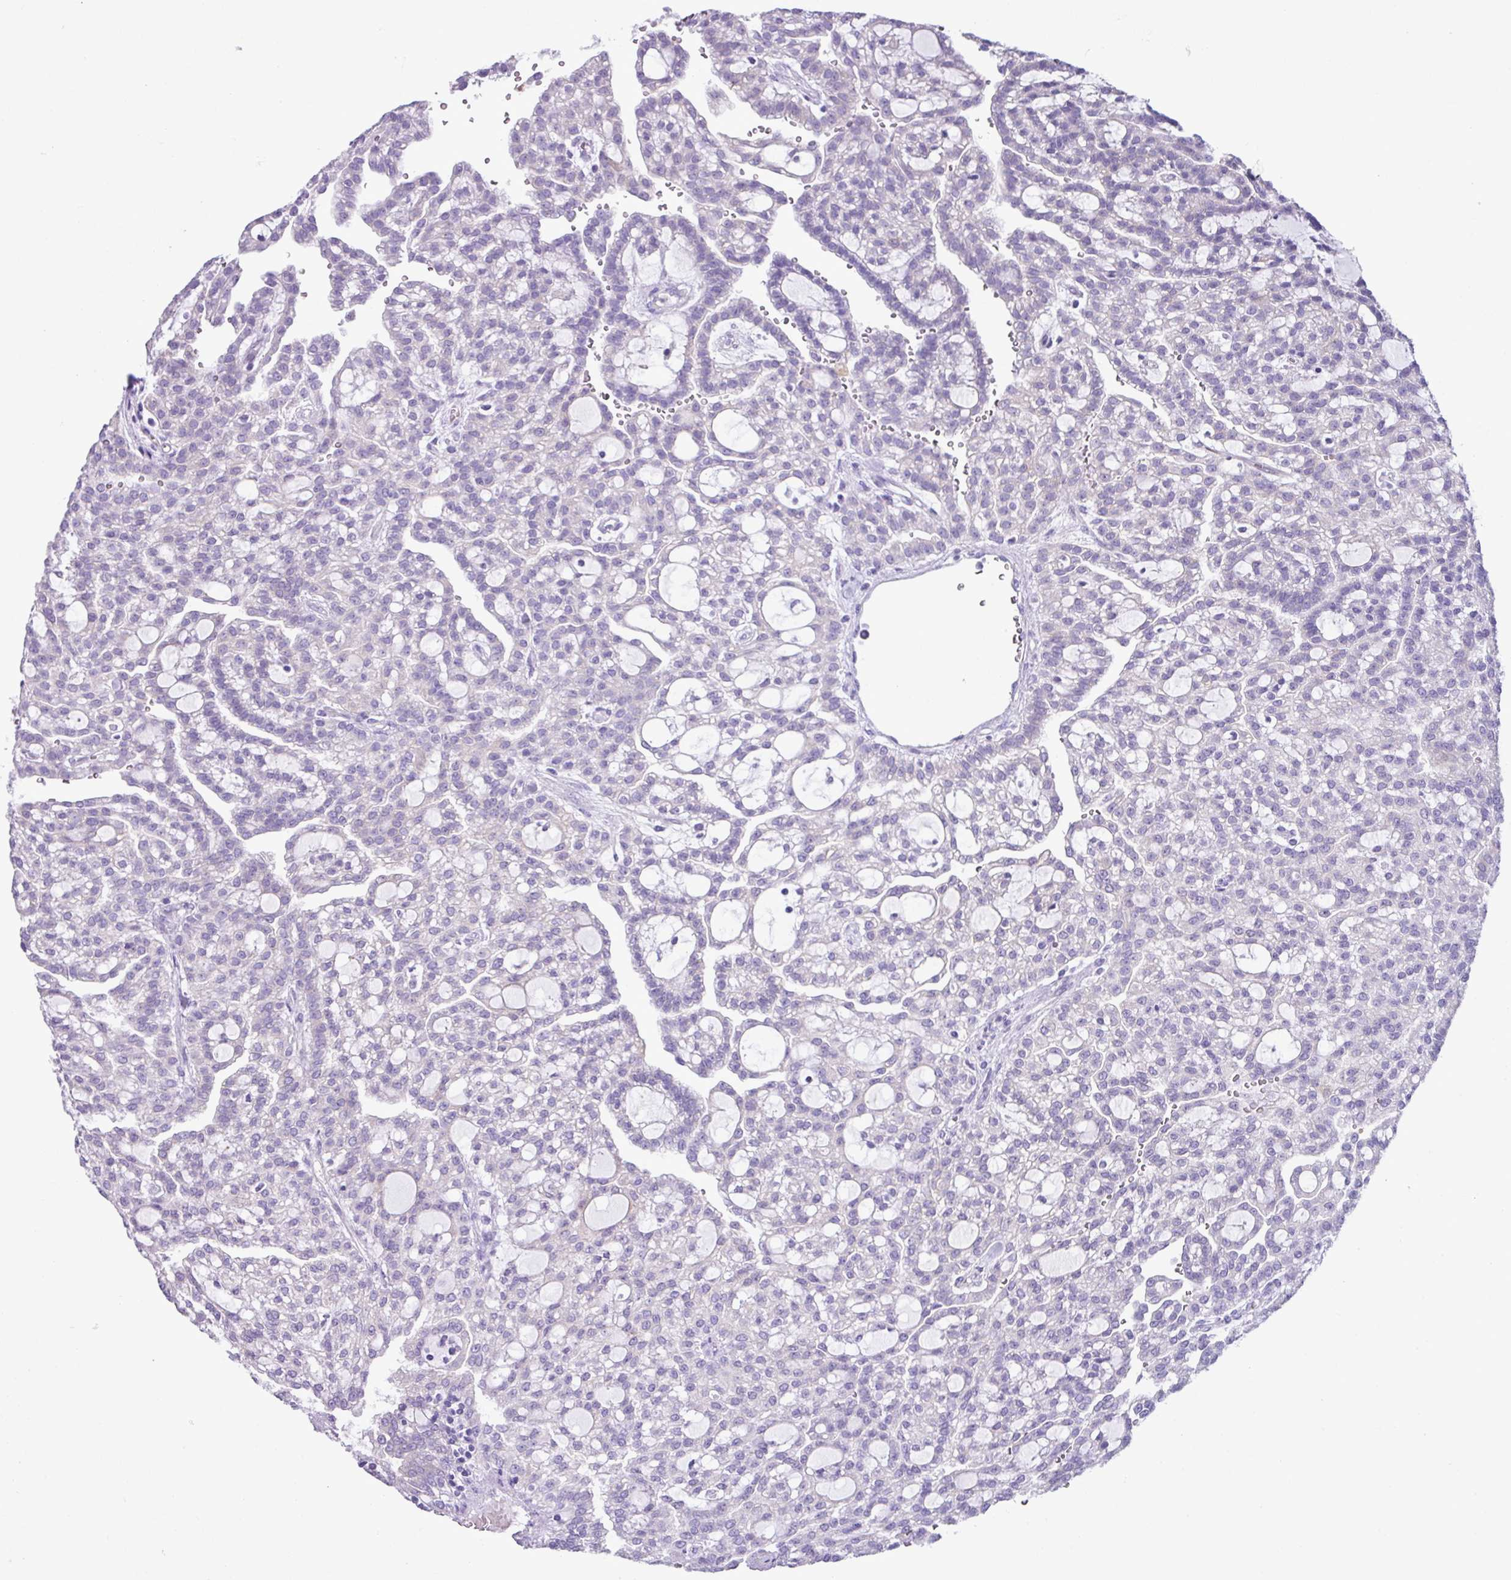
{"staining": {"intensity": "negative", "quantity": "none", "location": "none"}, "tissue": "renal cancer", "cell_type": "Tumor cells", "image_type": "cancer", "snomed": [{"axis": "morphology", "description": "Adenocarcinoma, NOS"}, {"axis": "topography", "description": "Kidney"}], "caption": "DAB immunohistochemical staining of adenocarcinoma (renal) displays no significant staining in tumor cells.", "gene": "RGS21", "patient": {"sex": "male", "age": 63}}